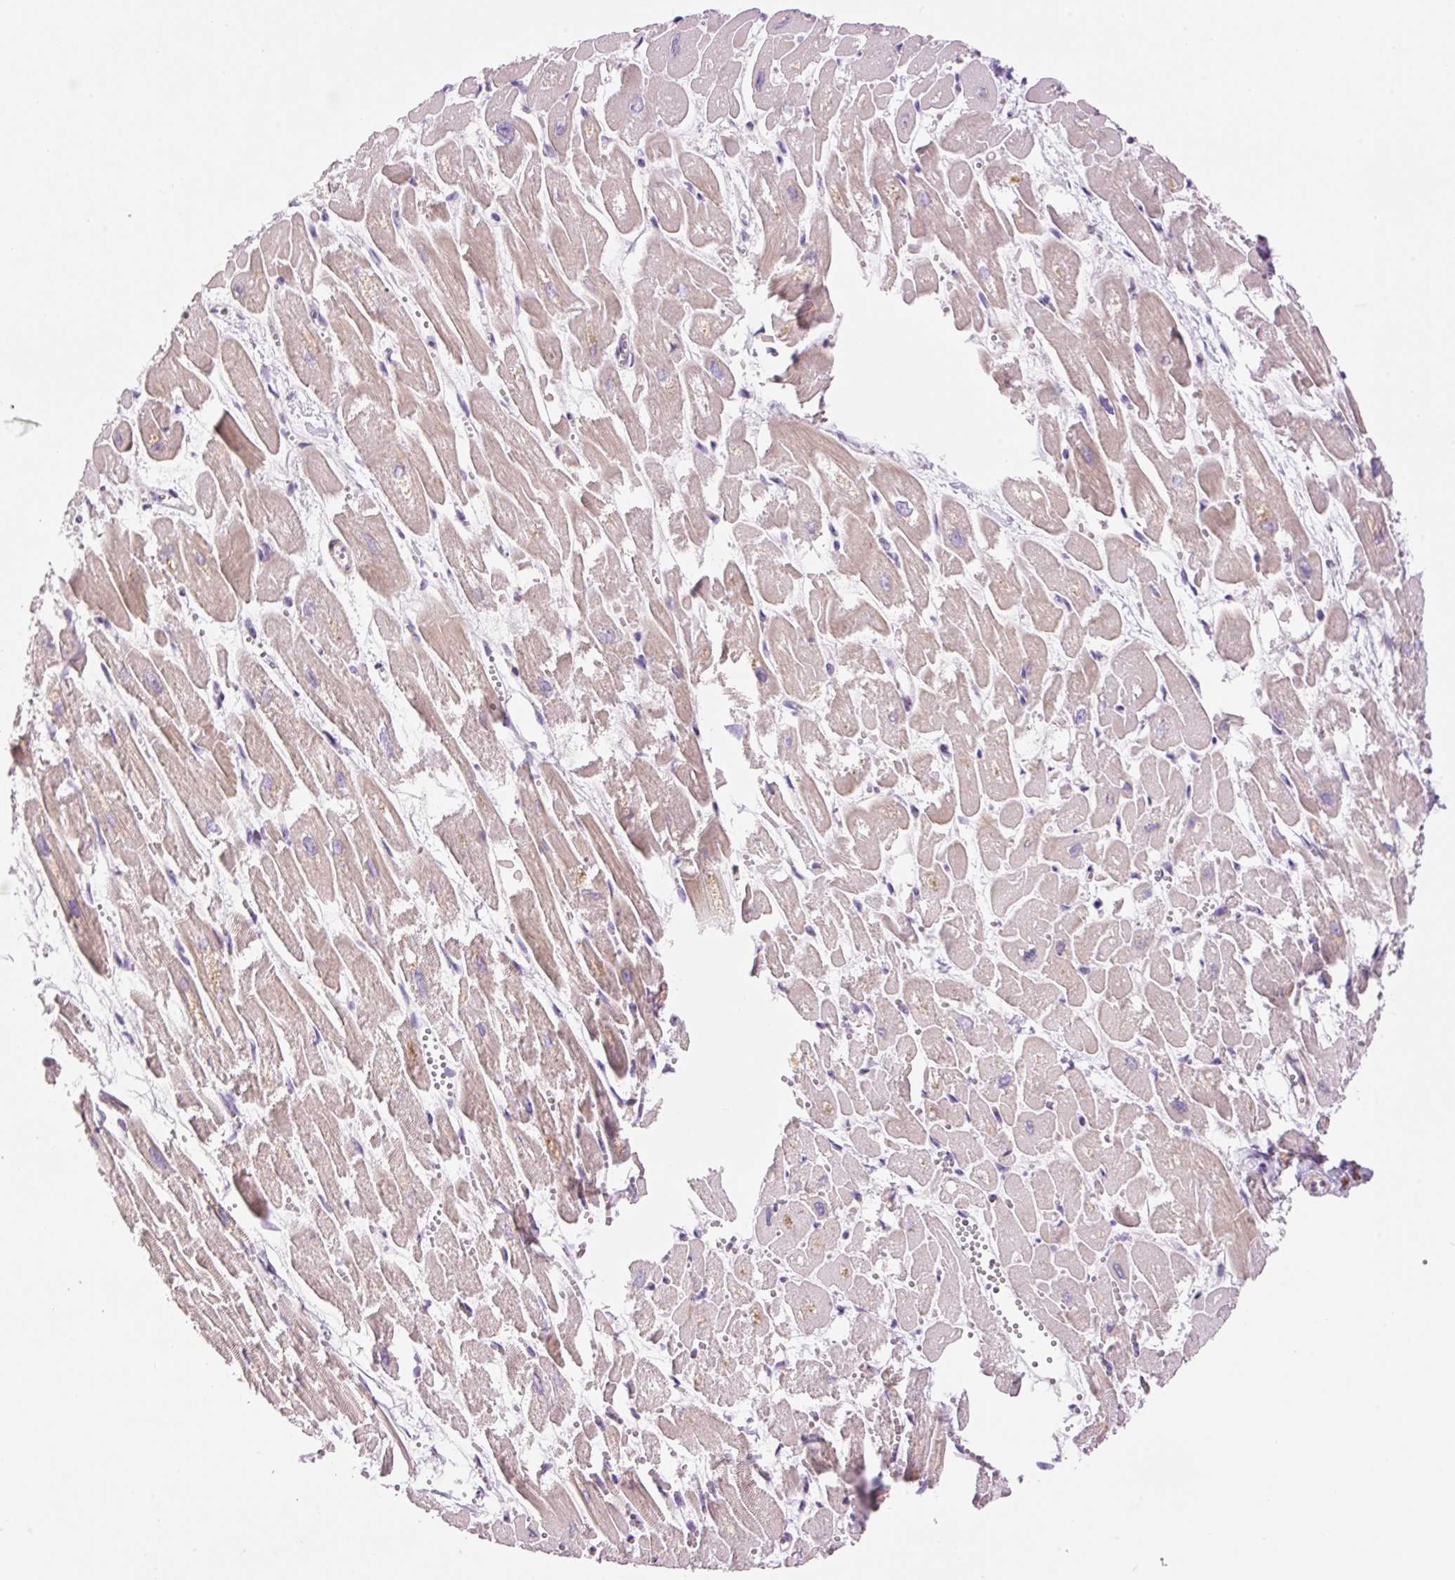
{"staining": {"intensity": "weak", "quantity": ">75%", "location": "cytoplasmic/membranous"}, "tissue": "heart muscle", "cell_type": "Cardiomyocytes", "image_type": "normal", "snomed": [{"axis": "morphology", "description": "Normal tissue, NOS"}, {"axis": "topography", "description": "Heart"}], "caption": "Protein analysis of normal heart muscle reveals weak cytoplasmic/membranous expression in approximately >75% of cardiomyocytes. The staining was performed using DAB (3,3'-diaminobenzidine) to visualize the protein expression in brown, while the nuclei were stained in blue with hematoxylin (Magnification: 20x).", "gene": "HNF1A", "patient": {"sex": "male", "age": 54}}